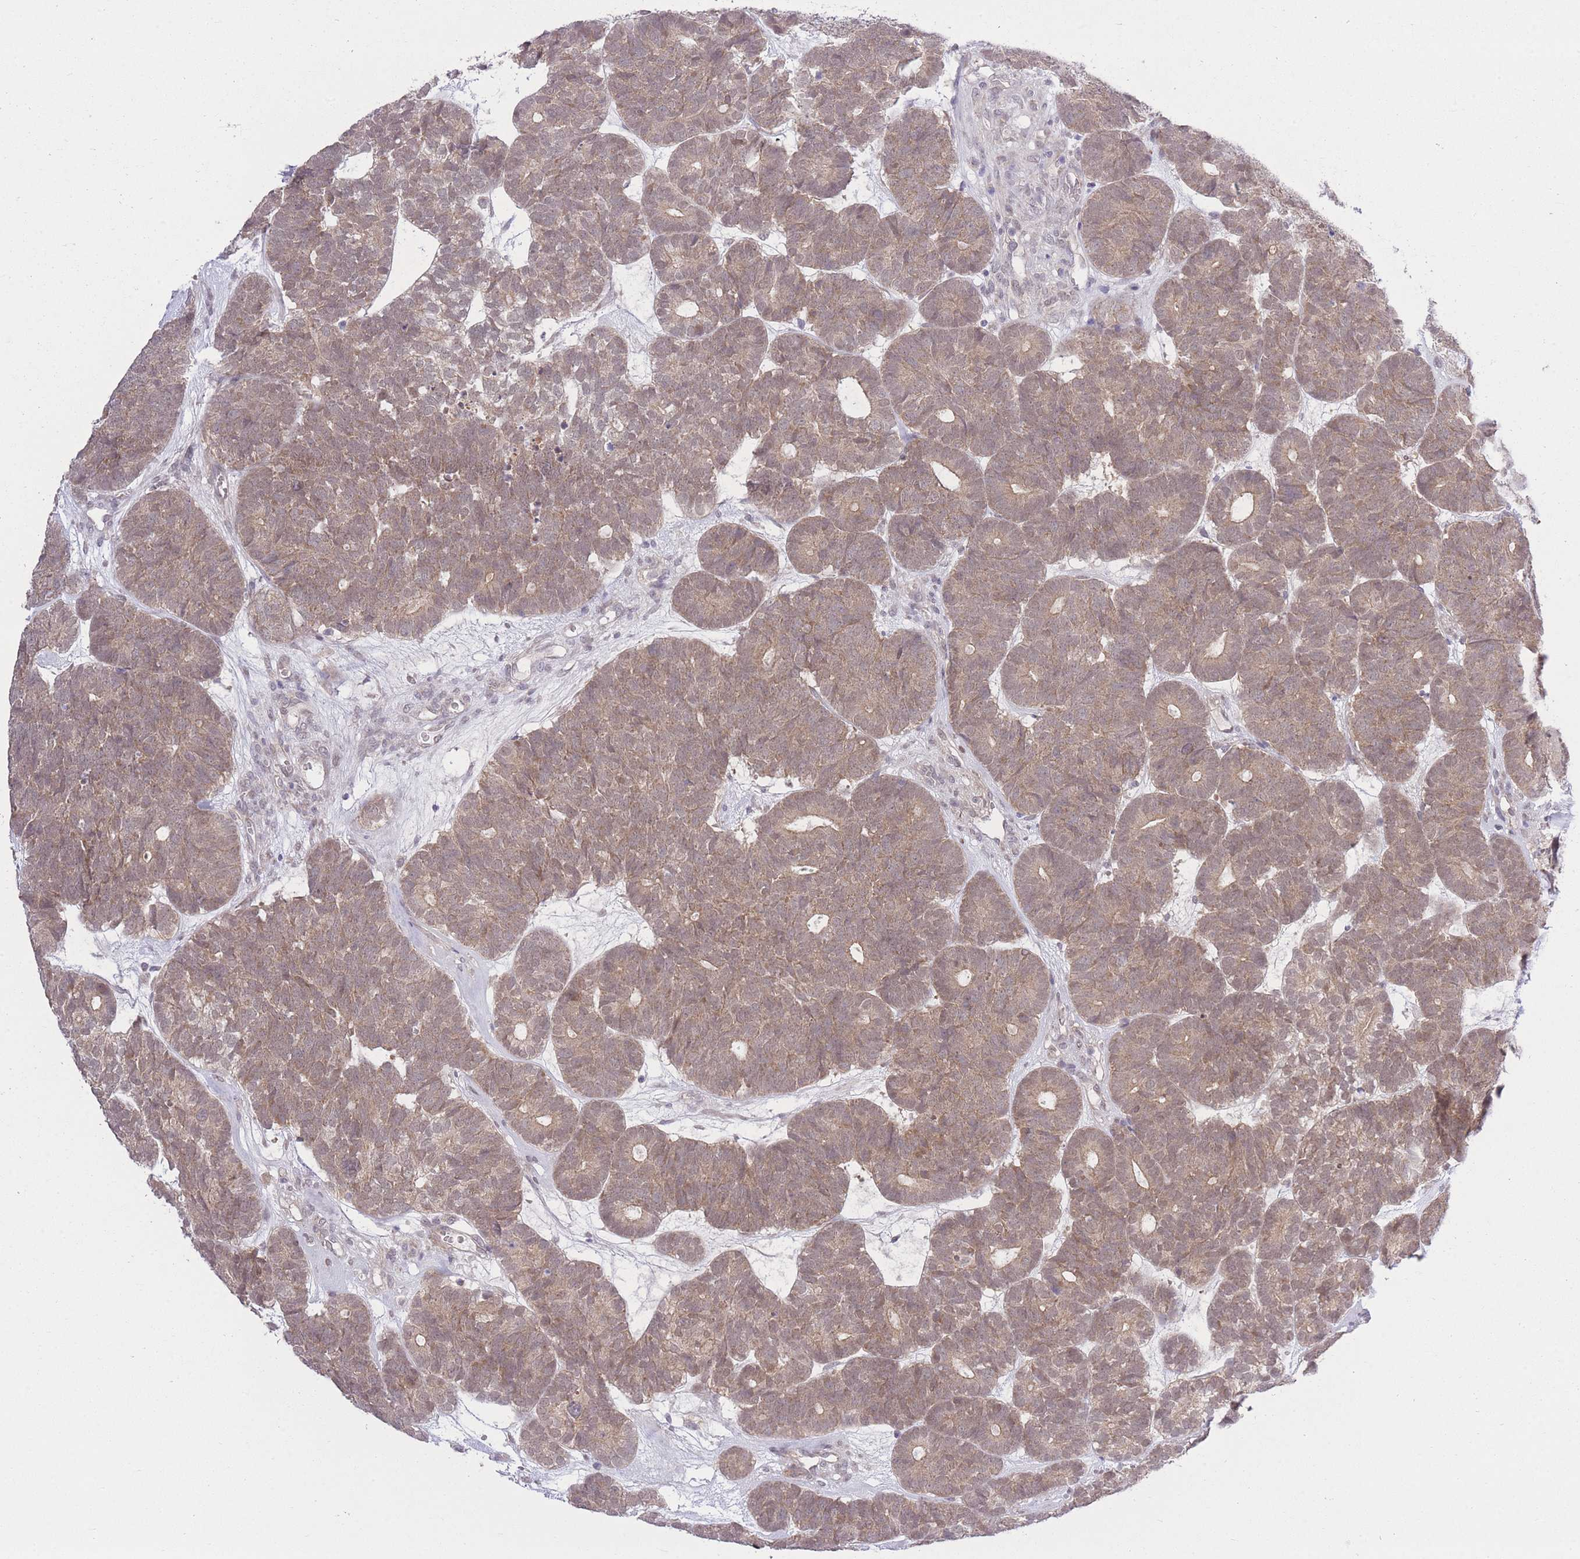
{"staining": {"intensity": "weak", "quantity": ">75%", "location": "cytoplasmic/membranous"}, "tissue": "head and neck cancer", "cell_type": "Tumor cells", "image_type": "cancer", "snomed": [{"axis": "morphology", "description": "Adenocarcinoma, NOS"}, {"axis": "topography", "description": "Head-Neck"}], "caption": "Tumor cells demonstrate low levels of weak cytoplasmic/membranous staining in about >75% of cells in head and neck cancer.", "gene": "ELOA2", "patient": {"sex": "female", "age": 81}}